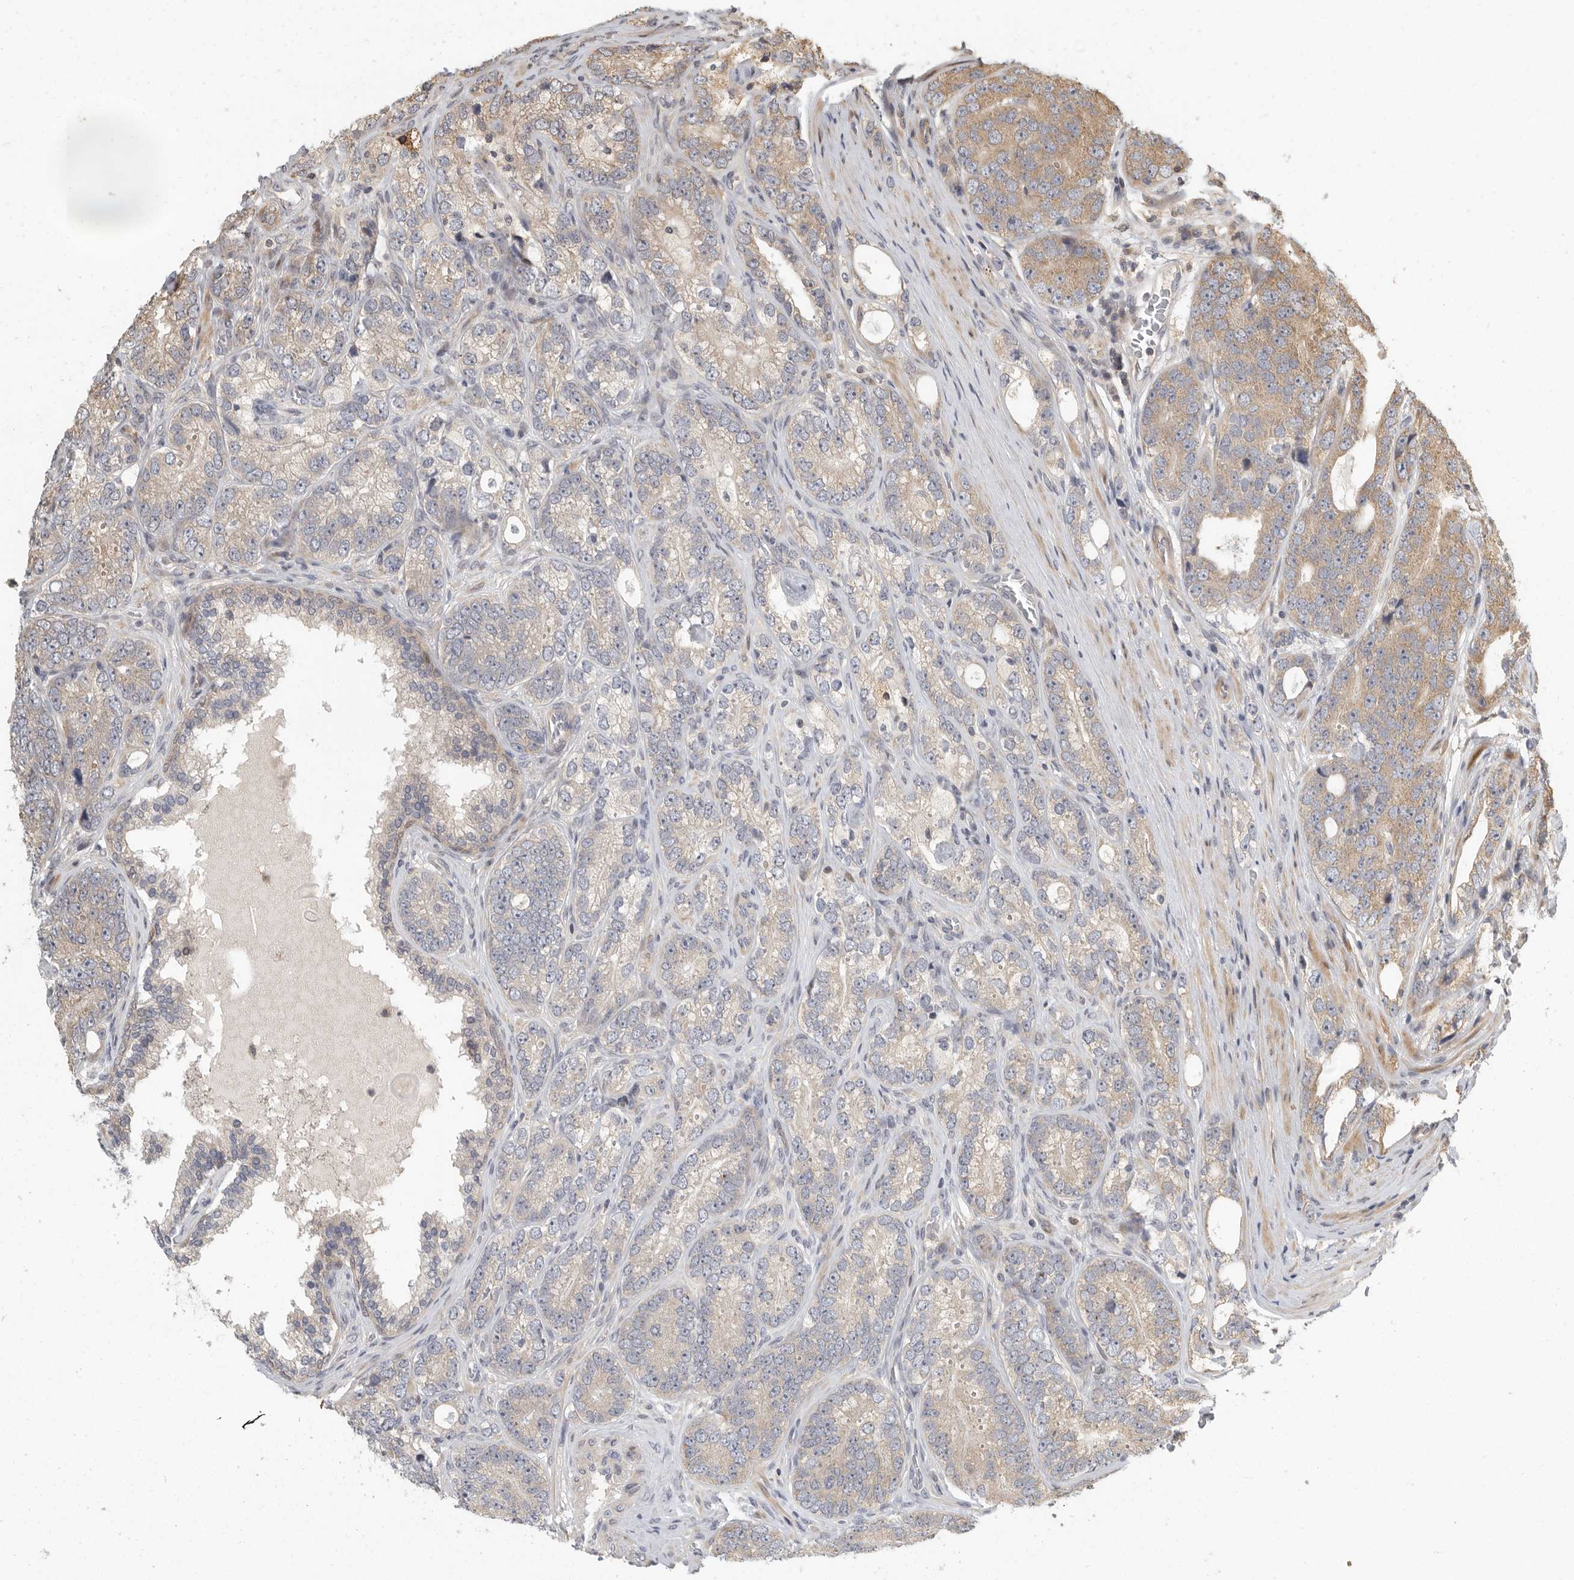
{"staining": {"intensity": "weak", "quantity": ">75%", "location": "cytoplasmic/membranous"}, "tissue": "prostate cancer", "cell_type": "Tumor cells", "image_type": "cancer", "snomed": [{"axis": "morphology", "description": "Adenocarcinoma, High grade"}, {"axis": "topography", "description": "Prostate"}], "caption": "An image of prostate cancer stained for a protein exhibits weak cytoplasmic/membranous brown staining in tumor cells.", "gene": "SWT1", "patient": {"sex": "male", "age": 56}}